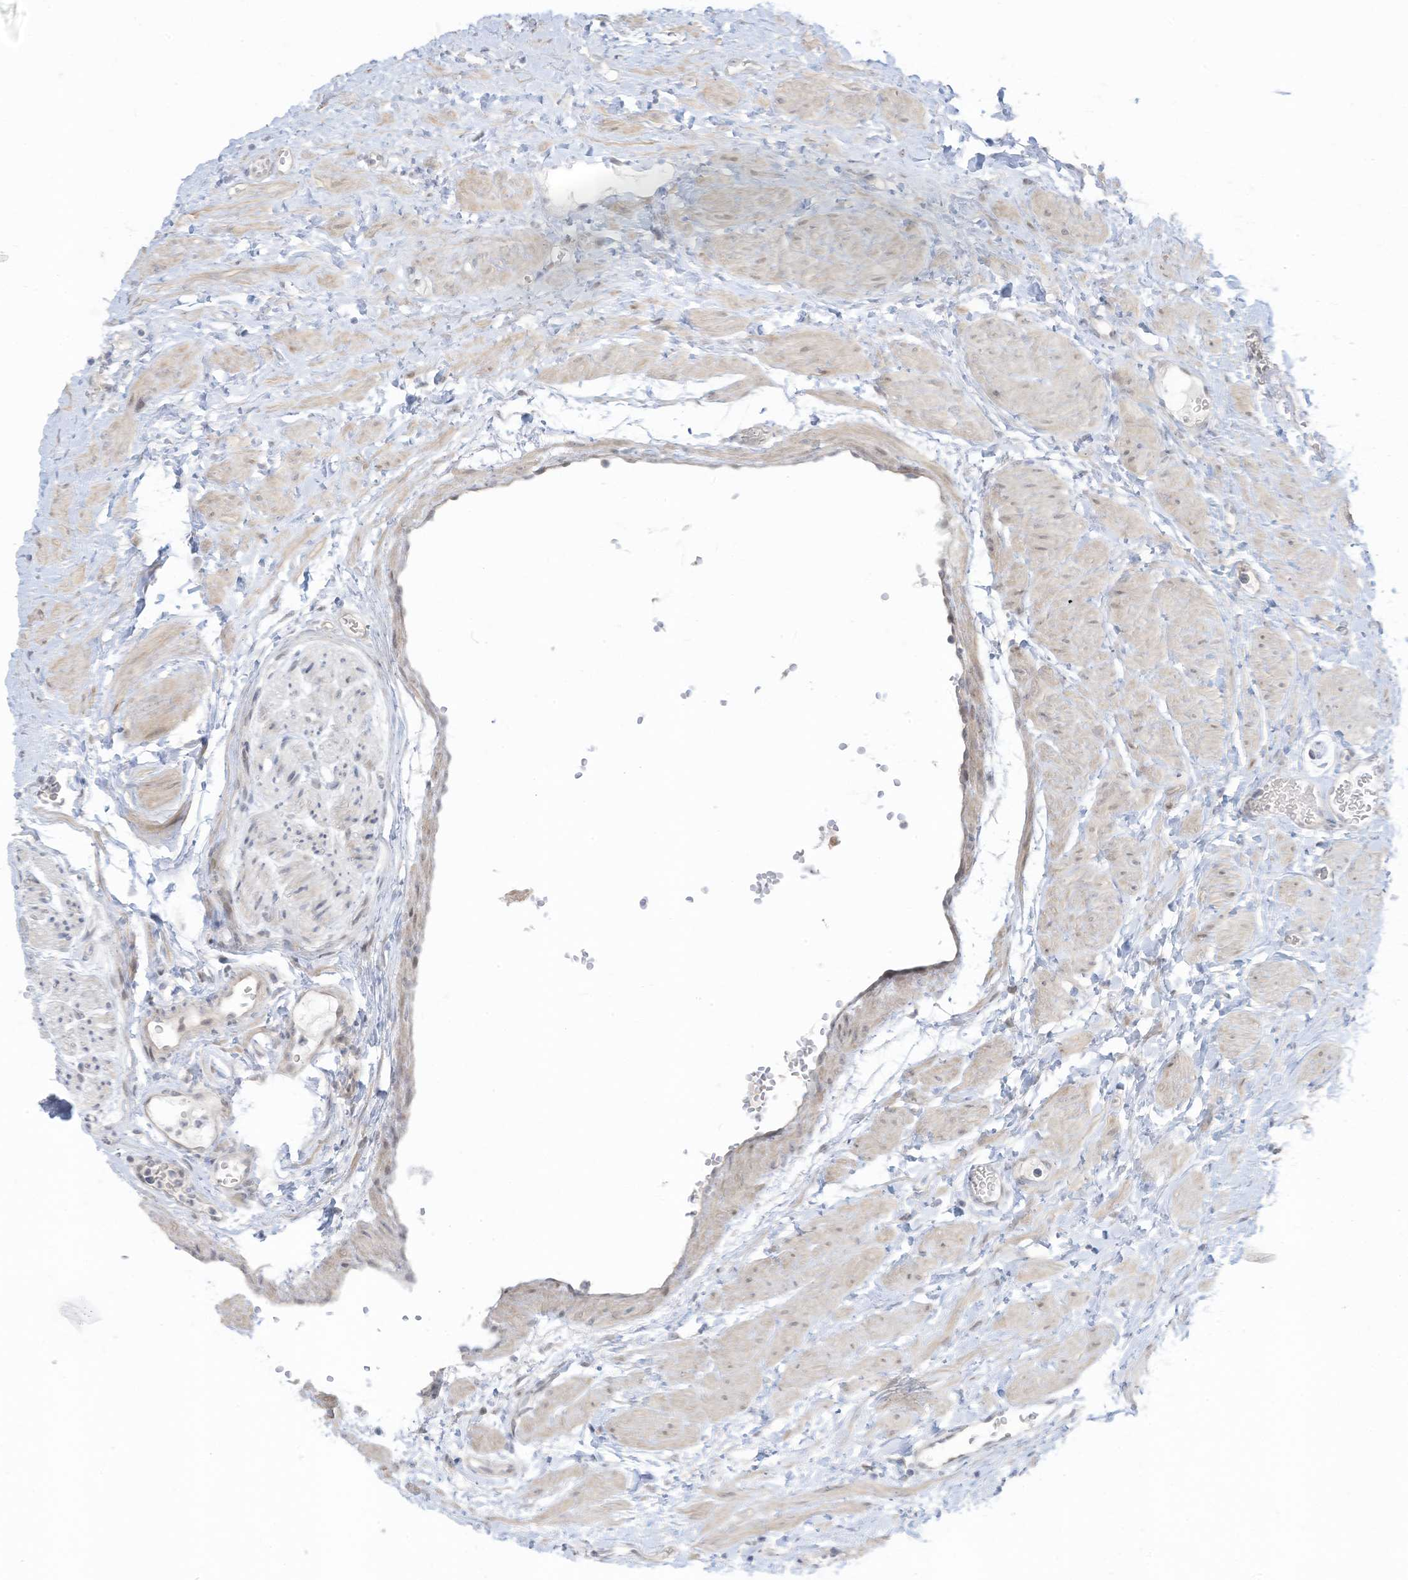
{"staining": {"intensity": "weak", "quantity": ">75%", "location": "nuclear"}, "tissue": "ovary", "cell_type": "Follicle cells", "image_type": "normal", "snomed": [{"axis": "morphology", "description": "Normal tissue, NOS"}, {"axis": "morphology", "description": "Cyst, NOS"}, {"axis": "topography", "description": "Ovary"}], "caption": "A low amount of weak nuclear positivity is appreciated in approximately >75% of follicle cells in normal ovary. (DAB IHC, brown staining for protein, blue staining for nuclei).", "gene": "ASPRV1", "patient": {"sex": "female", "age": 33}}